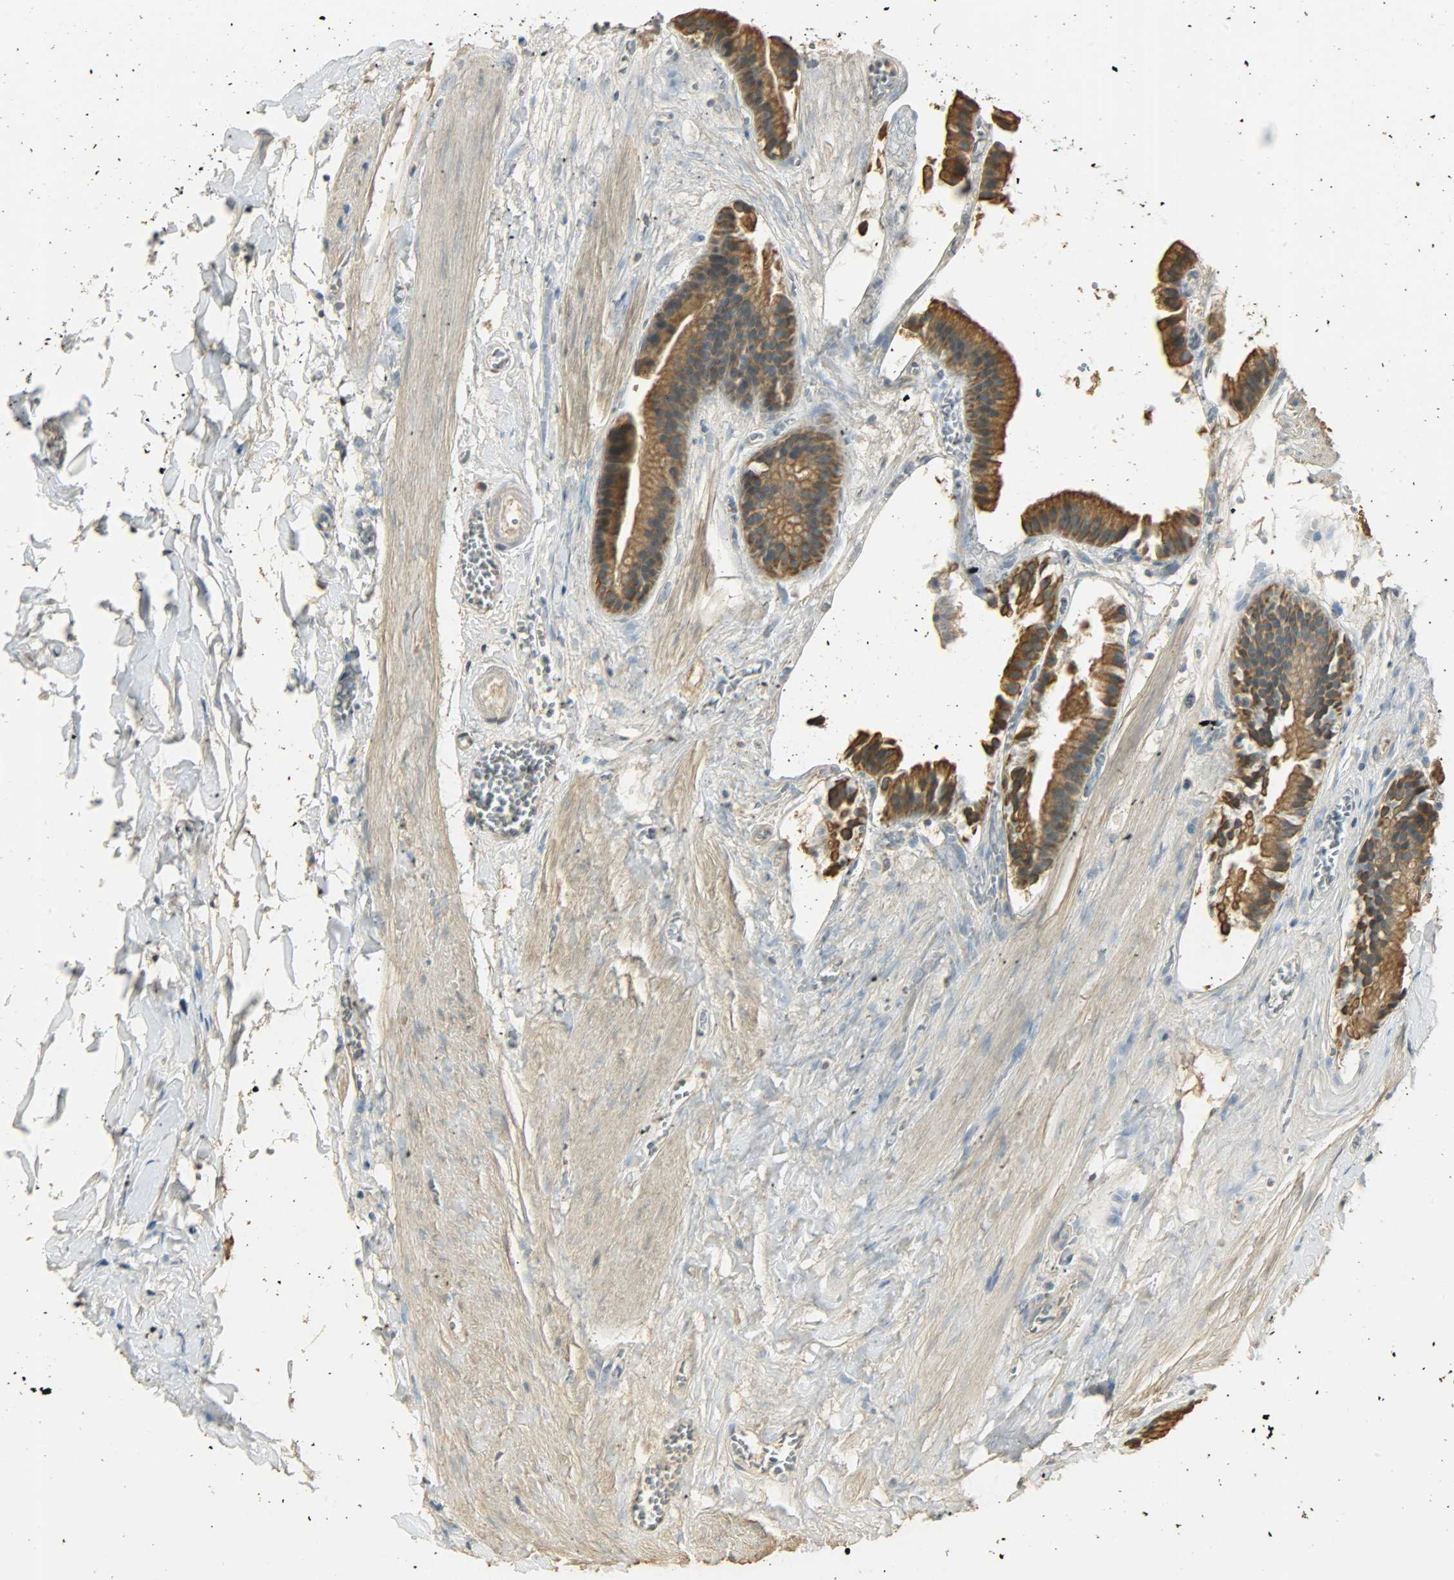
{"staining": {"intensity": "strong", "quantity": ">75%", "location": "cytoplasmic/membranous"}, "tissue": "gallbladder", "cell_type": "Glandular cells", "image_type": "normal", "snomed": [{"axis": "morphology", "description": "Normal tissue, NOS"}, {"axis": "topography", "description": "Gallbladder"}], "caption": "The micrograph displays immunohistochemical staining of normal gallbladder. There is strong cytoplasmic/membranous positivity is identified in about >75% of glandular cells. Nuclei are stained in blue.", "gene": "USP13", "patient": {"sex": "female", "age": 63}}